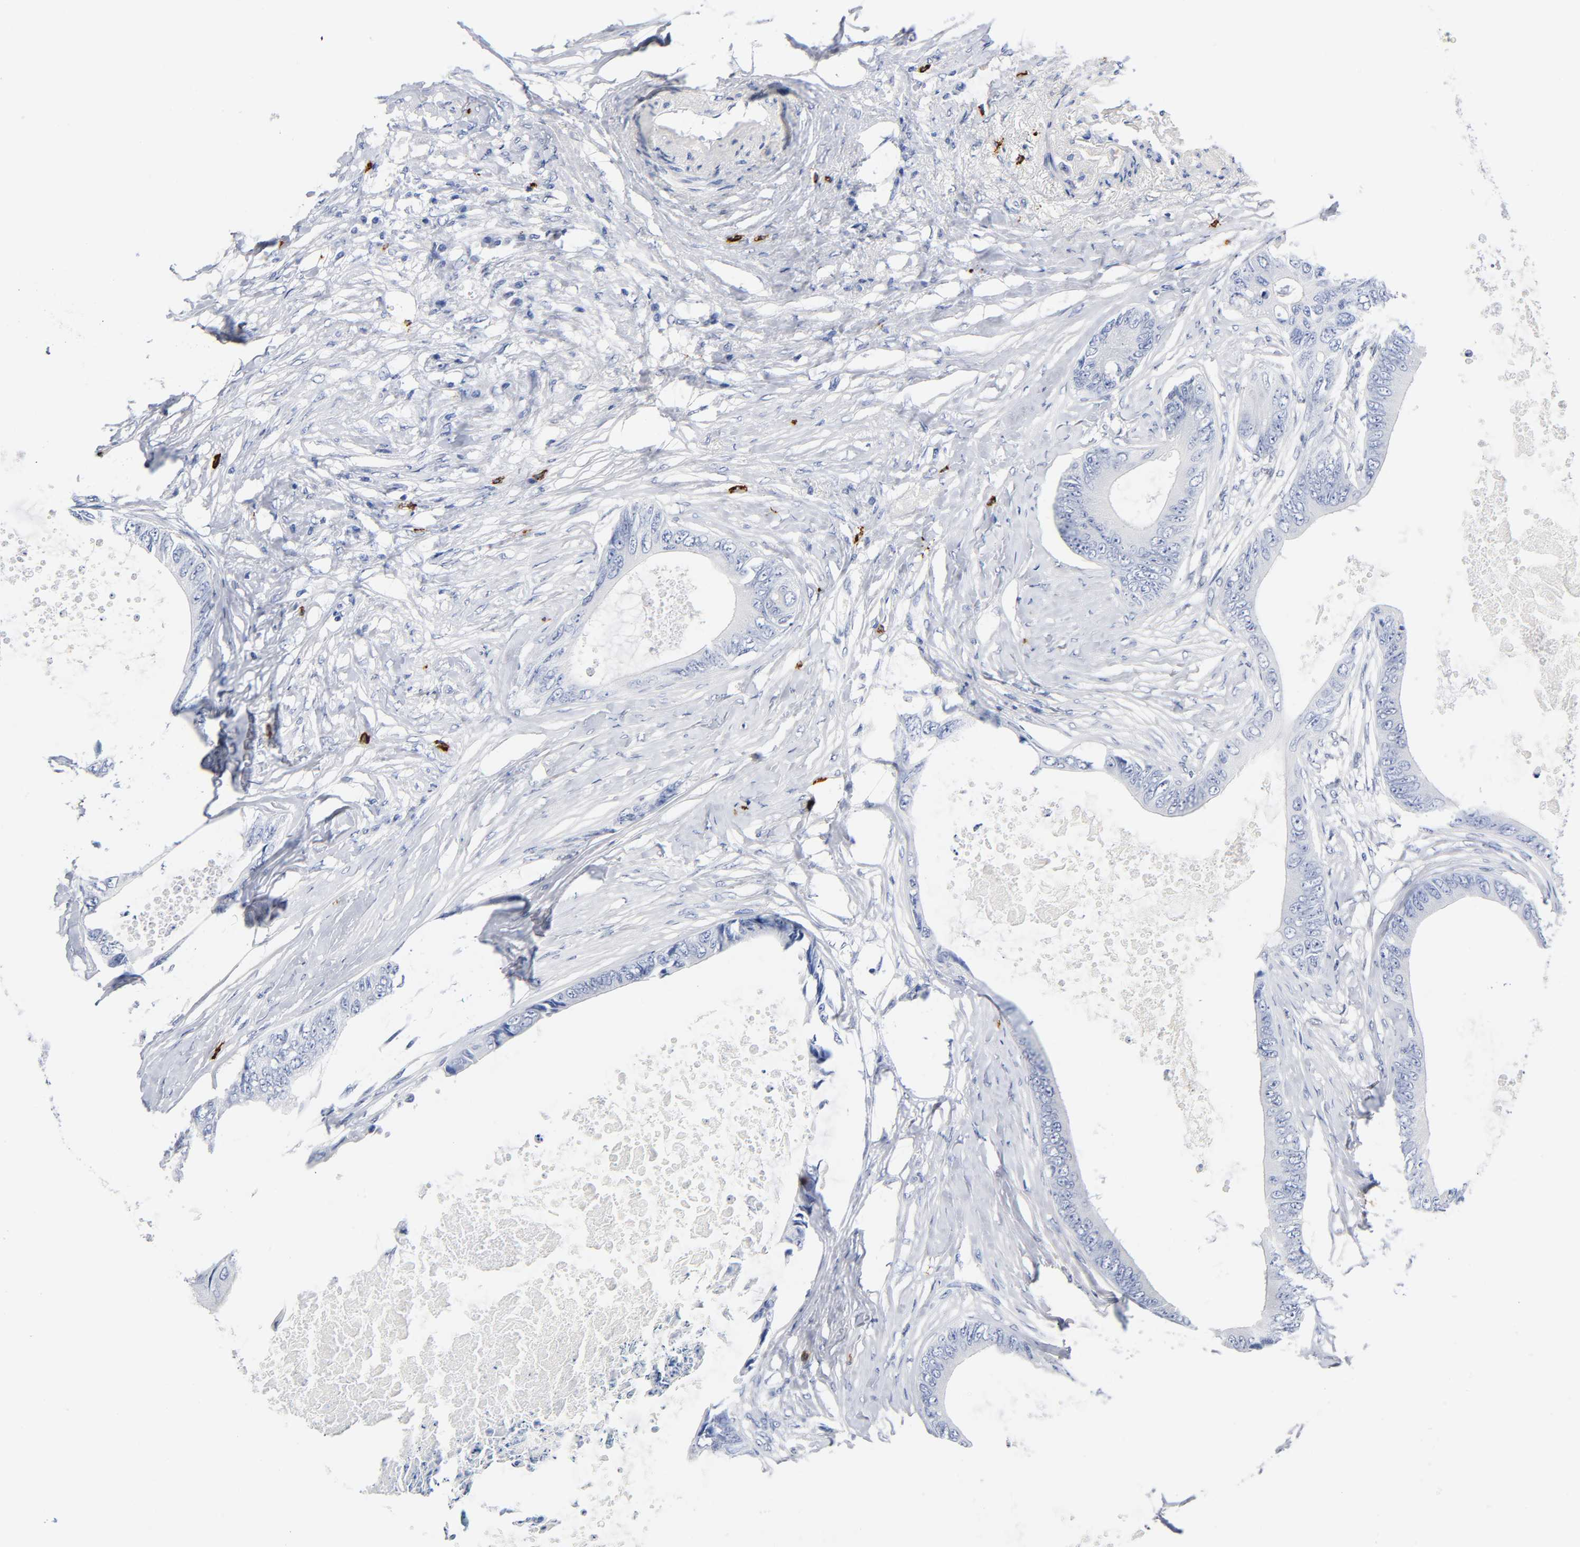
{"staining": {"intensity": "negative", "quantity": "none", "location": "none"}, "tissue": "colorectal cancer", "cell_type": "Tumor cells", "image_type": "cancer", "snomed": [{"axis": "morphology", "description": "Normal tissue, NOS"}, {"axis": "morphology", "description": "Adenocarcinoma, NOS"}, {"axis": "topography", "description": "Rectum"}, {"axis": "topography", "description": "Peripheral nerve tissue"}], "caption": "Immunohistochemistry (IHC) photomicrograph of human colorectal adenocarcinoma stained for a protein (brown), which exhibits no positivity in tumor cells.", "gene": "NAB2", "patient": {"sex": "female", "age": 77}}